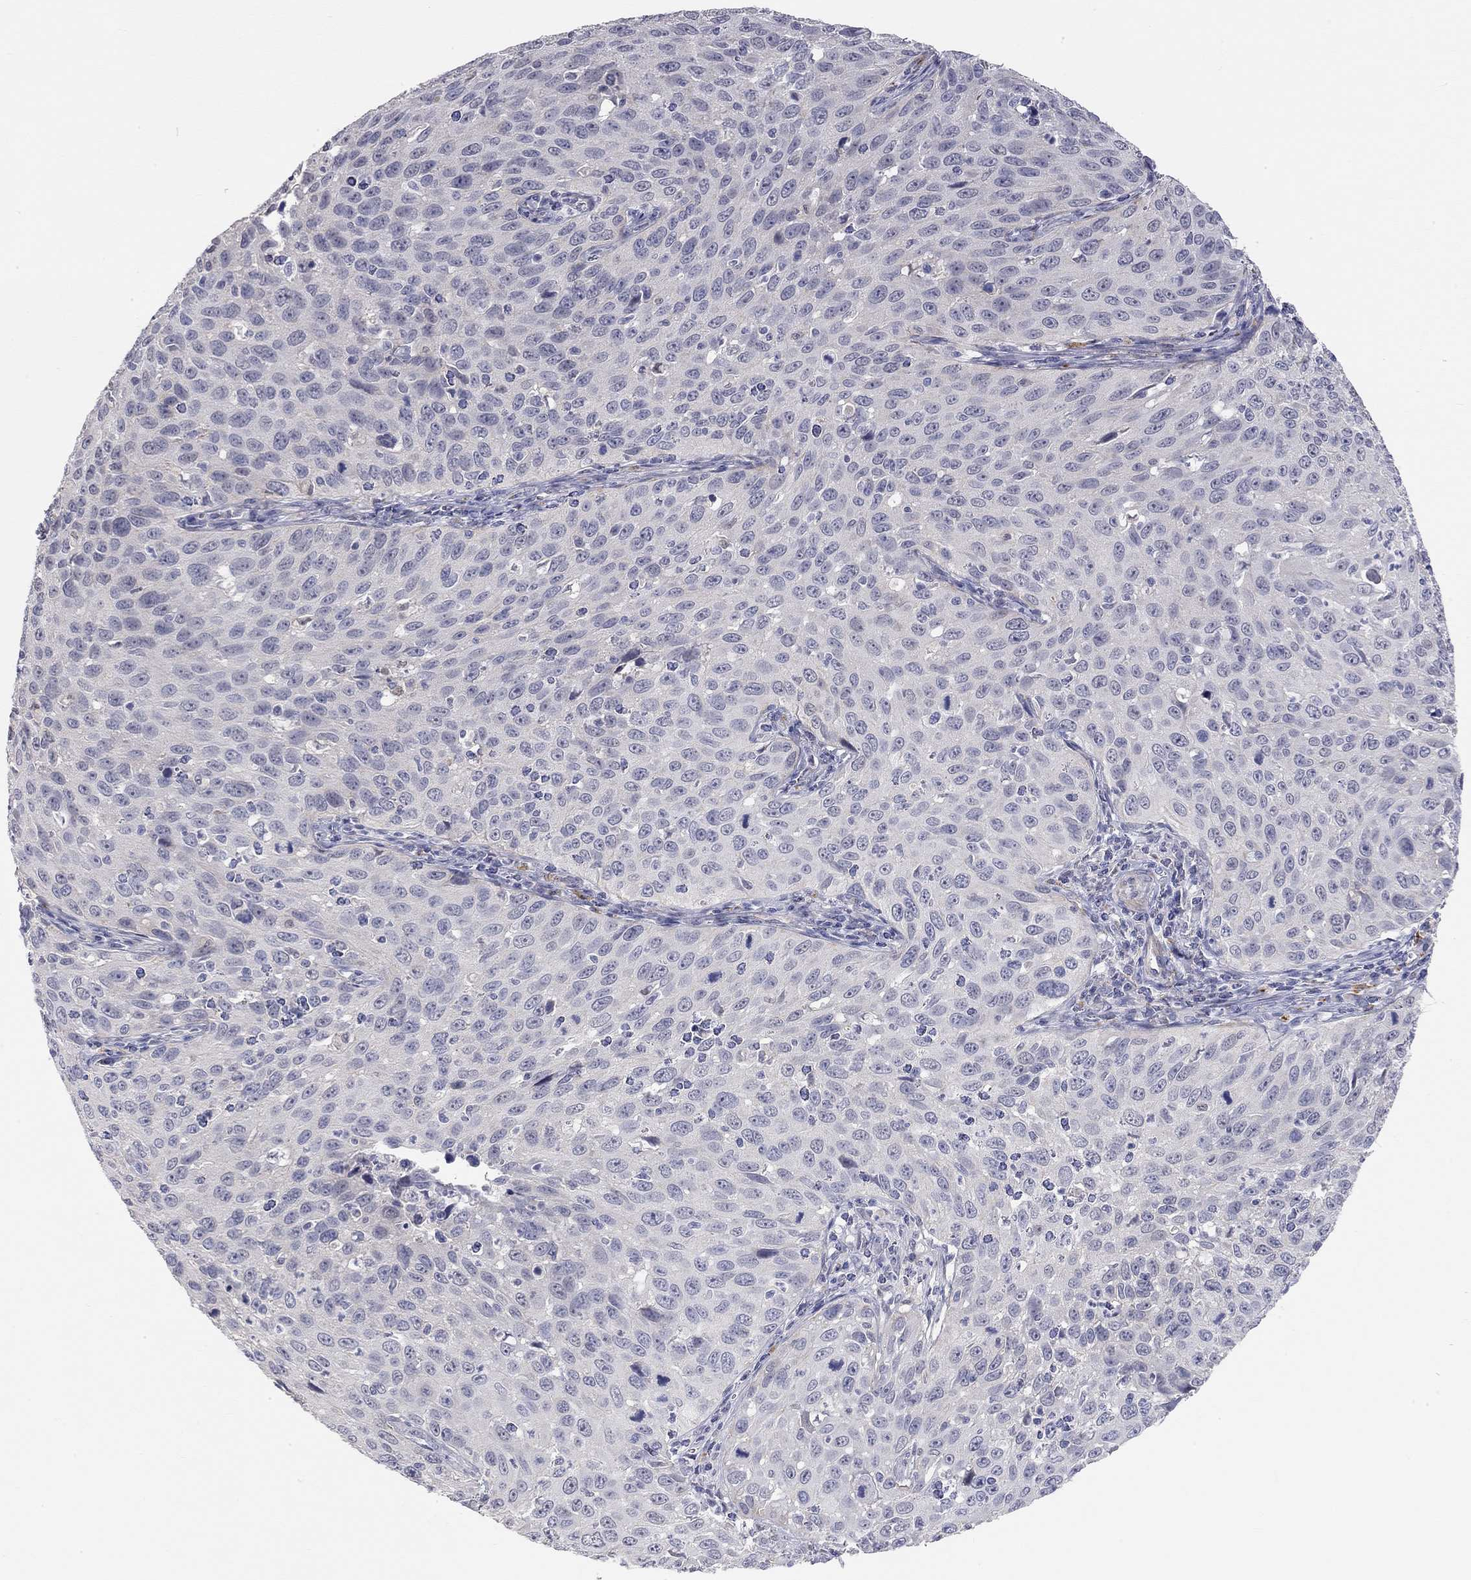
{"staining": {"intensity": "negative", "quantity": "none", "location": "none"}, "tissue": "cervical cancer", "cell_type": "Tumor cells", "image_type": "cancer", "snomed": [{"axis": "morphology", "description": "Squamous cell carcinoma, NOS"}, {"axis": "topography", "description": "Cervix"}], "caption": "Tumor cells are negative for protein expression in human cervical squamous cell carcinoma.", "gene": "PAPSS2", "patient": {"sex": "female", "age": 26}}